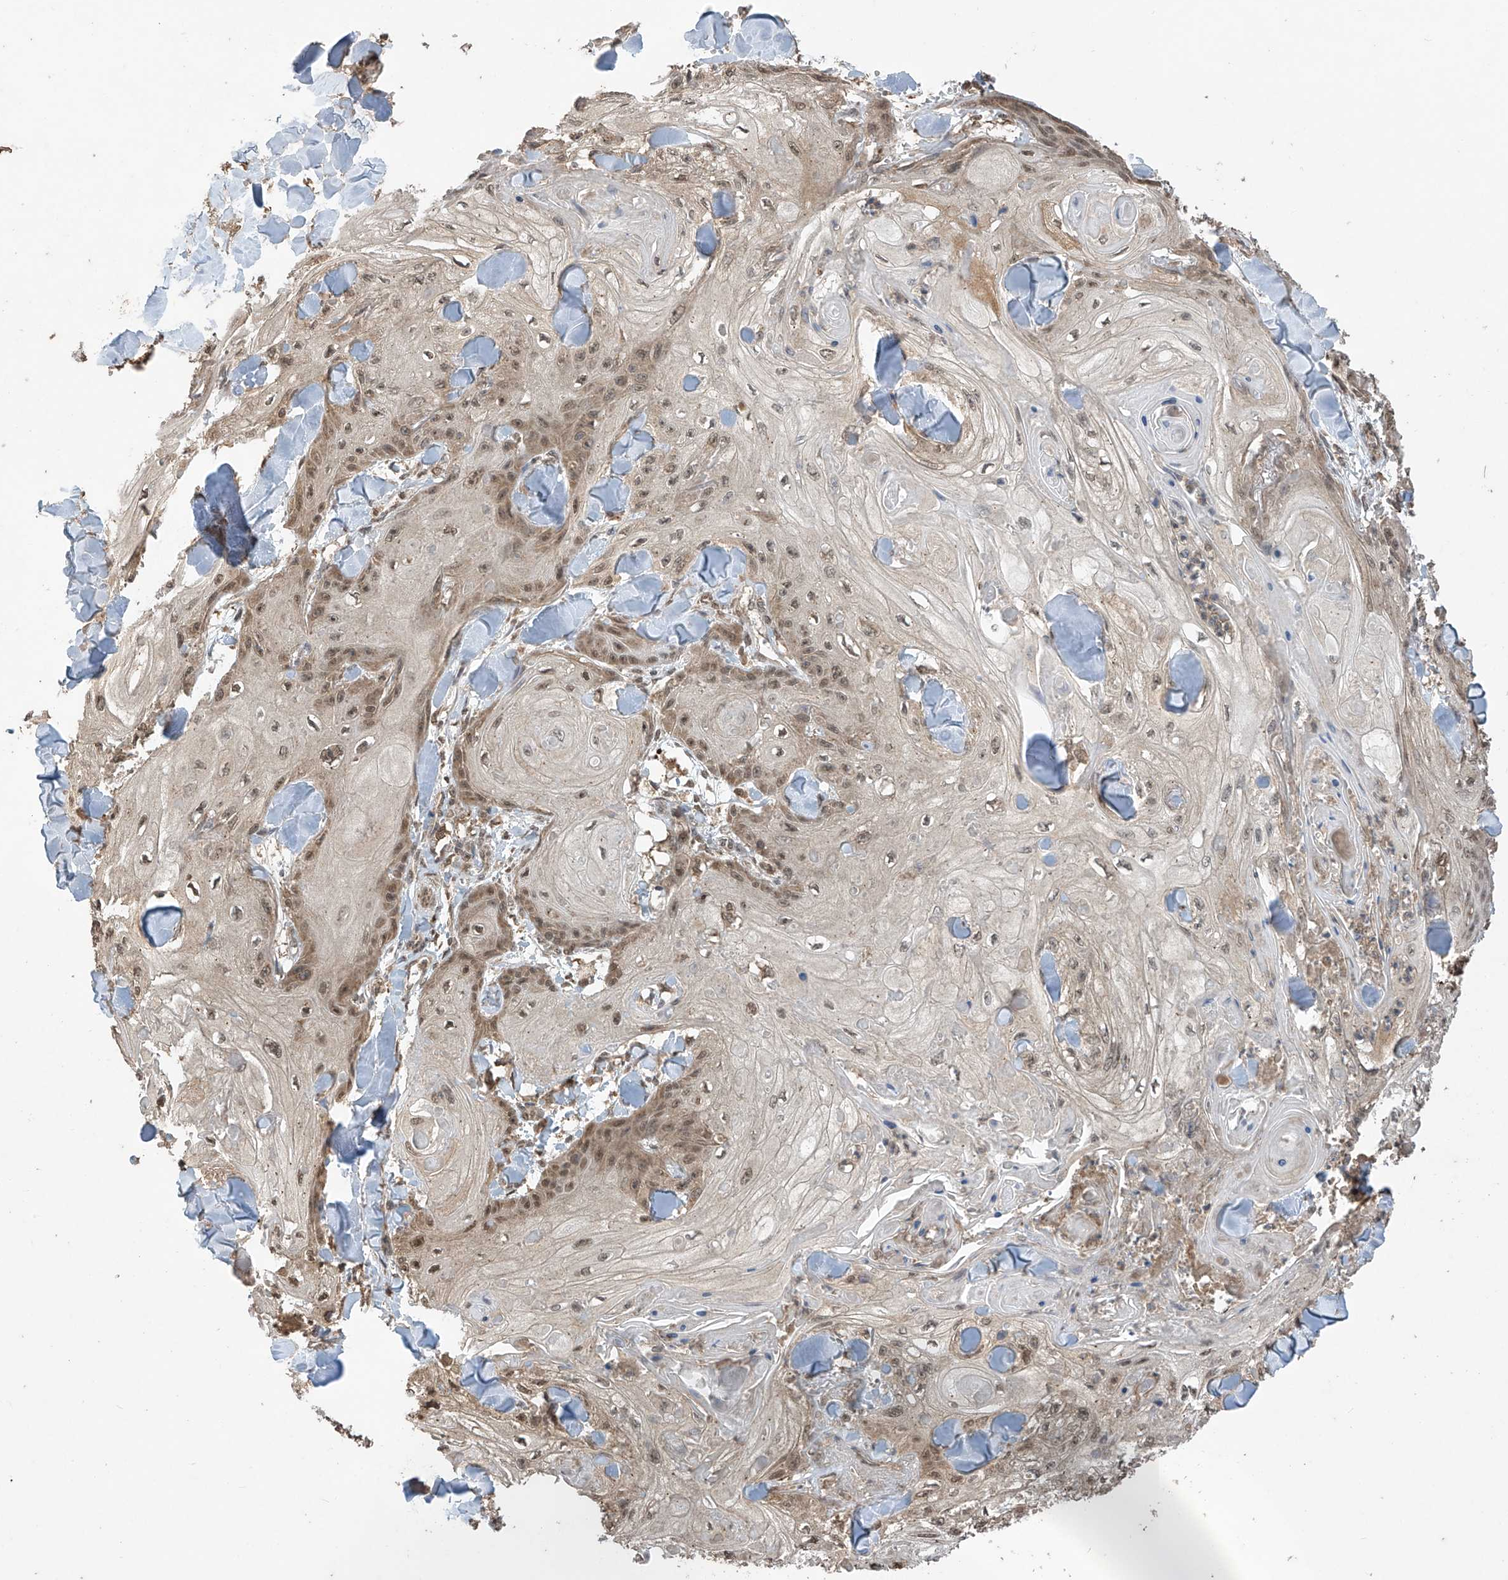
{"staining": {"intensity": "moderate", "quantity": "25%-75%", "location": "cytoplasmic/membranous,nuclear"}, "tissue": "skin cancer", "cell_type": "Tumor cells", "image_type": "cancer", "snomed": [{"axis": "morphology", "description": "Squamous cell carcinoma, NOS"}, {"axis": "topography", "description": "Skin"}], "caption": "Immunohistochemical staining of human skin cancer reveals medium levels of moderate cytoplasmic/membranous and nuclear expression in approximately 25%-75% of tumor cells. Nuclei are stained in blue.", "gene": "PNPT1", "patient": {"sex": "male", "age": 74}}